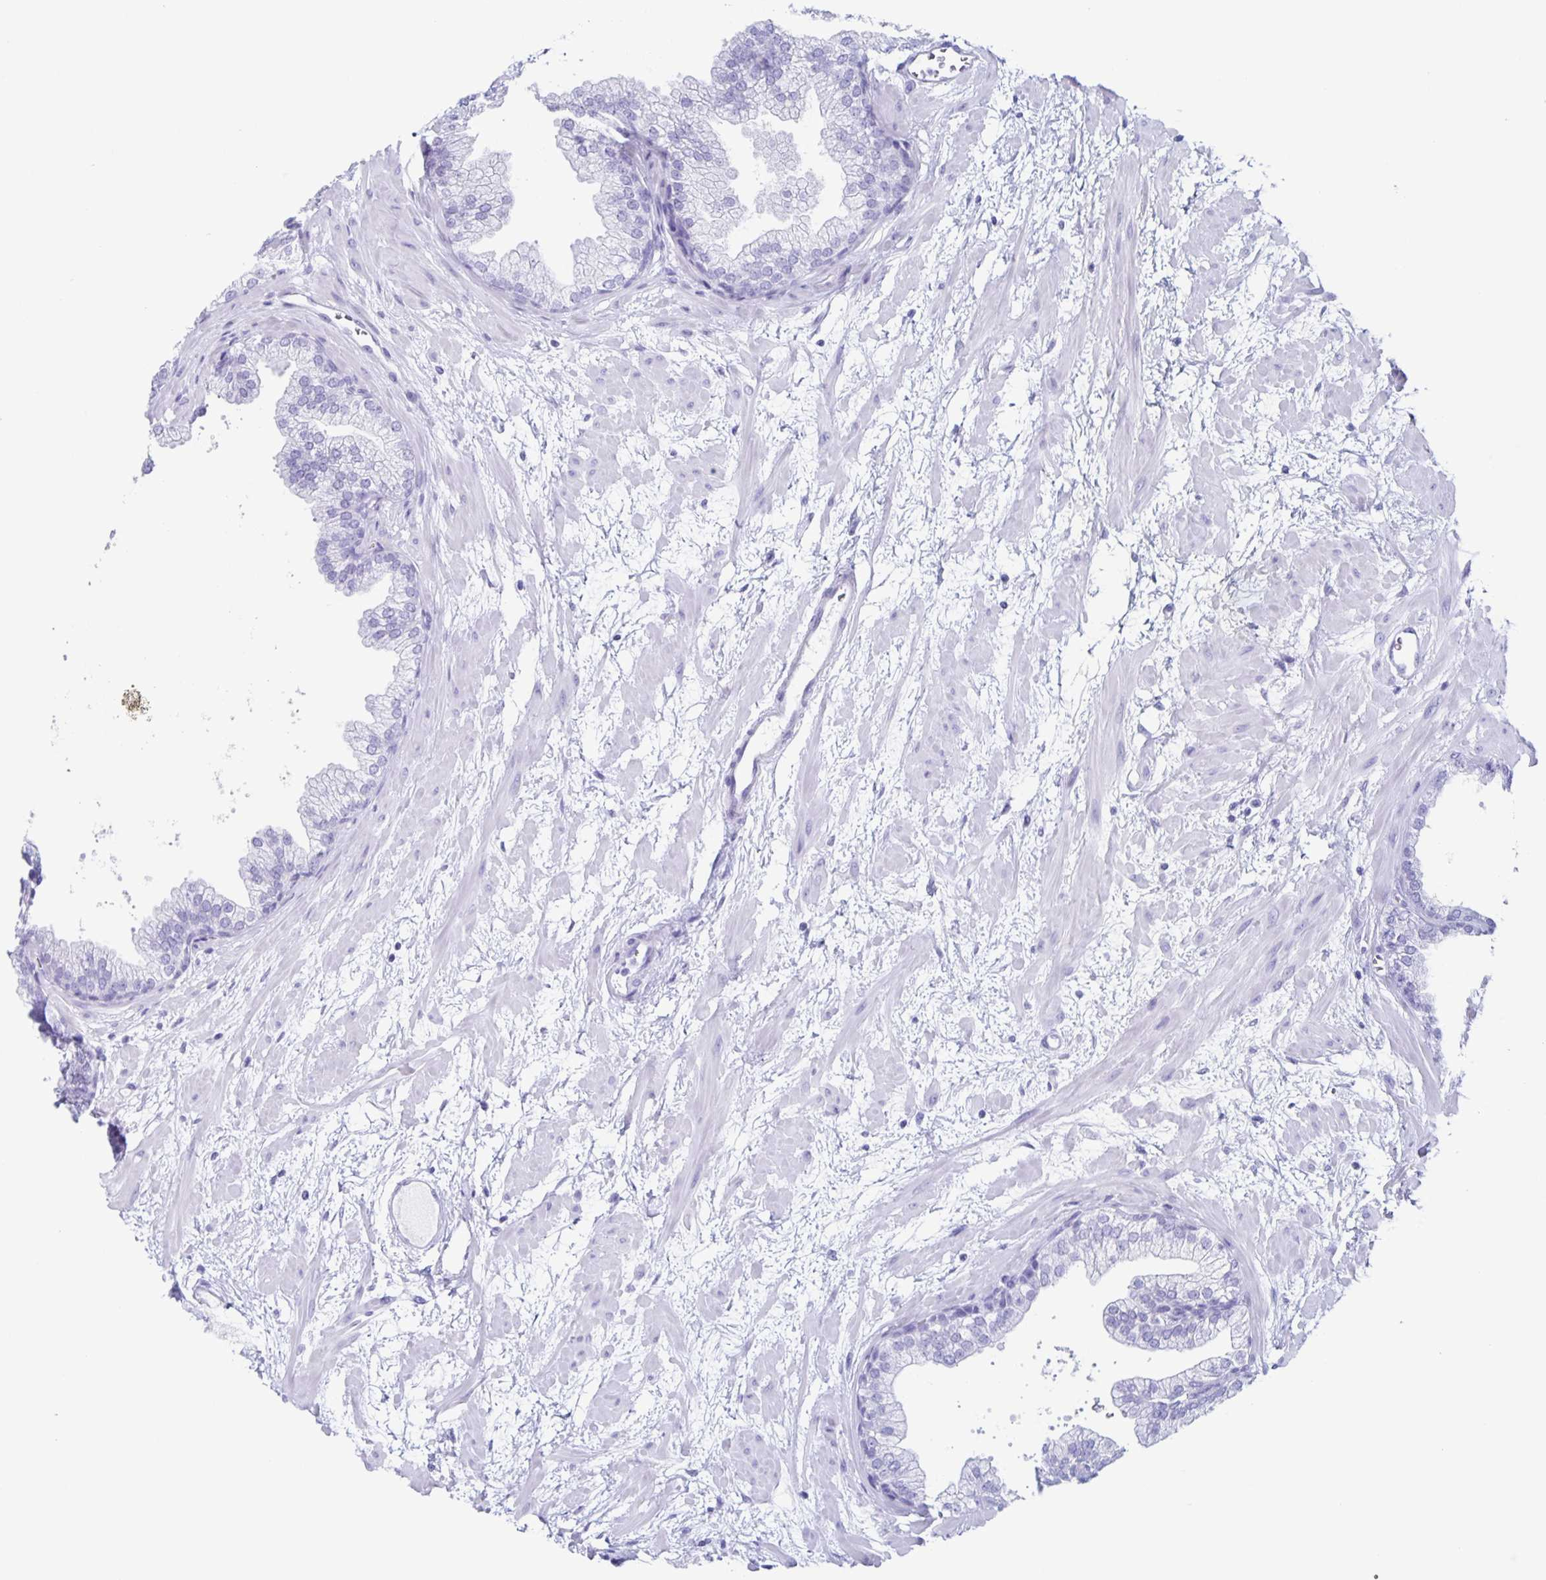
{"staining": {"intensity": "negative", "quantity": "none", "location": "none"}, "tissue": "prostate", "cell_type": "Glandular cells", "image_type": "normal", "snomed": [{"axis": "morphology", "description": "Normal tissue, NOS"}, {"axis": "topography", "description": "Prostate"}], "caption": "Glandular cells show no significant protein positivity in normal prostate. (Brightfield microscopy of DAB IHC at high magnification).", "gene": "C12orf56", "patient": {"sex": "male", "age": 37}}